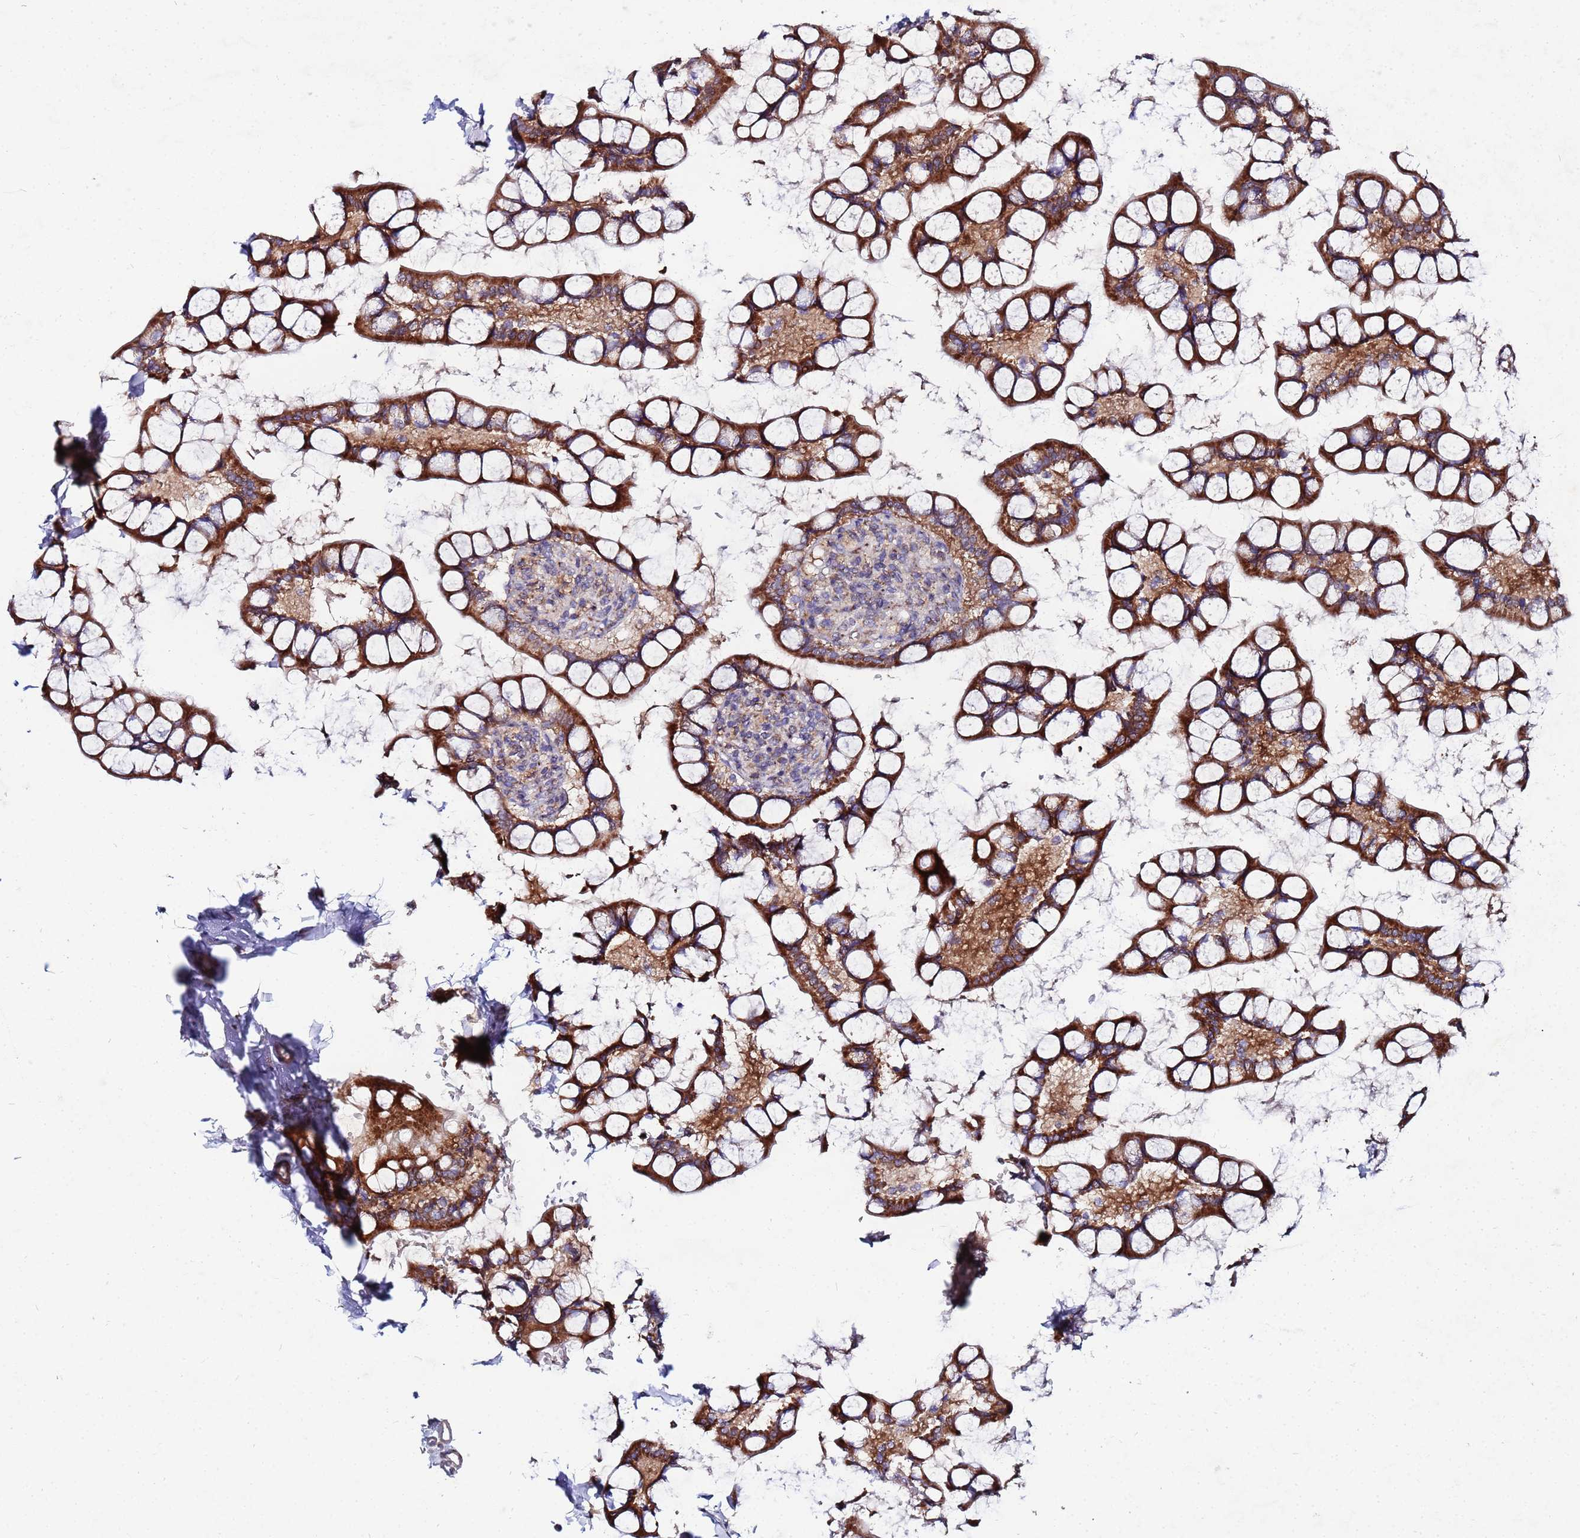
{"staining": {"intensity": "strong", "quantity": ">75%", "location": "cytoplasmic/membranous"}, "tissue": "small intestine", "cell_type": "Glandular cells", "image_type": "normal", "snomed": [{"axis": "morphology", "description": "Normal tissue, NOS"}, {"axis": "topography", "description": "Small intestine"}], "caption": "Immunohistochemical staining of normal small intestine displays strong cytoplasmic/membranous protein staining in about >75% of glandular cells.", "gene": "FAHD2A", "patient": {"sex": "male", "age": 52}}